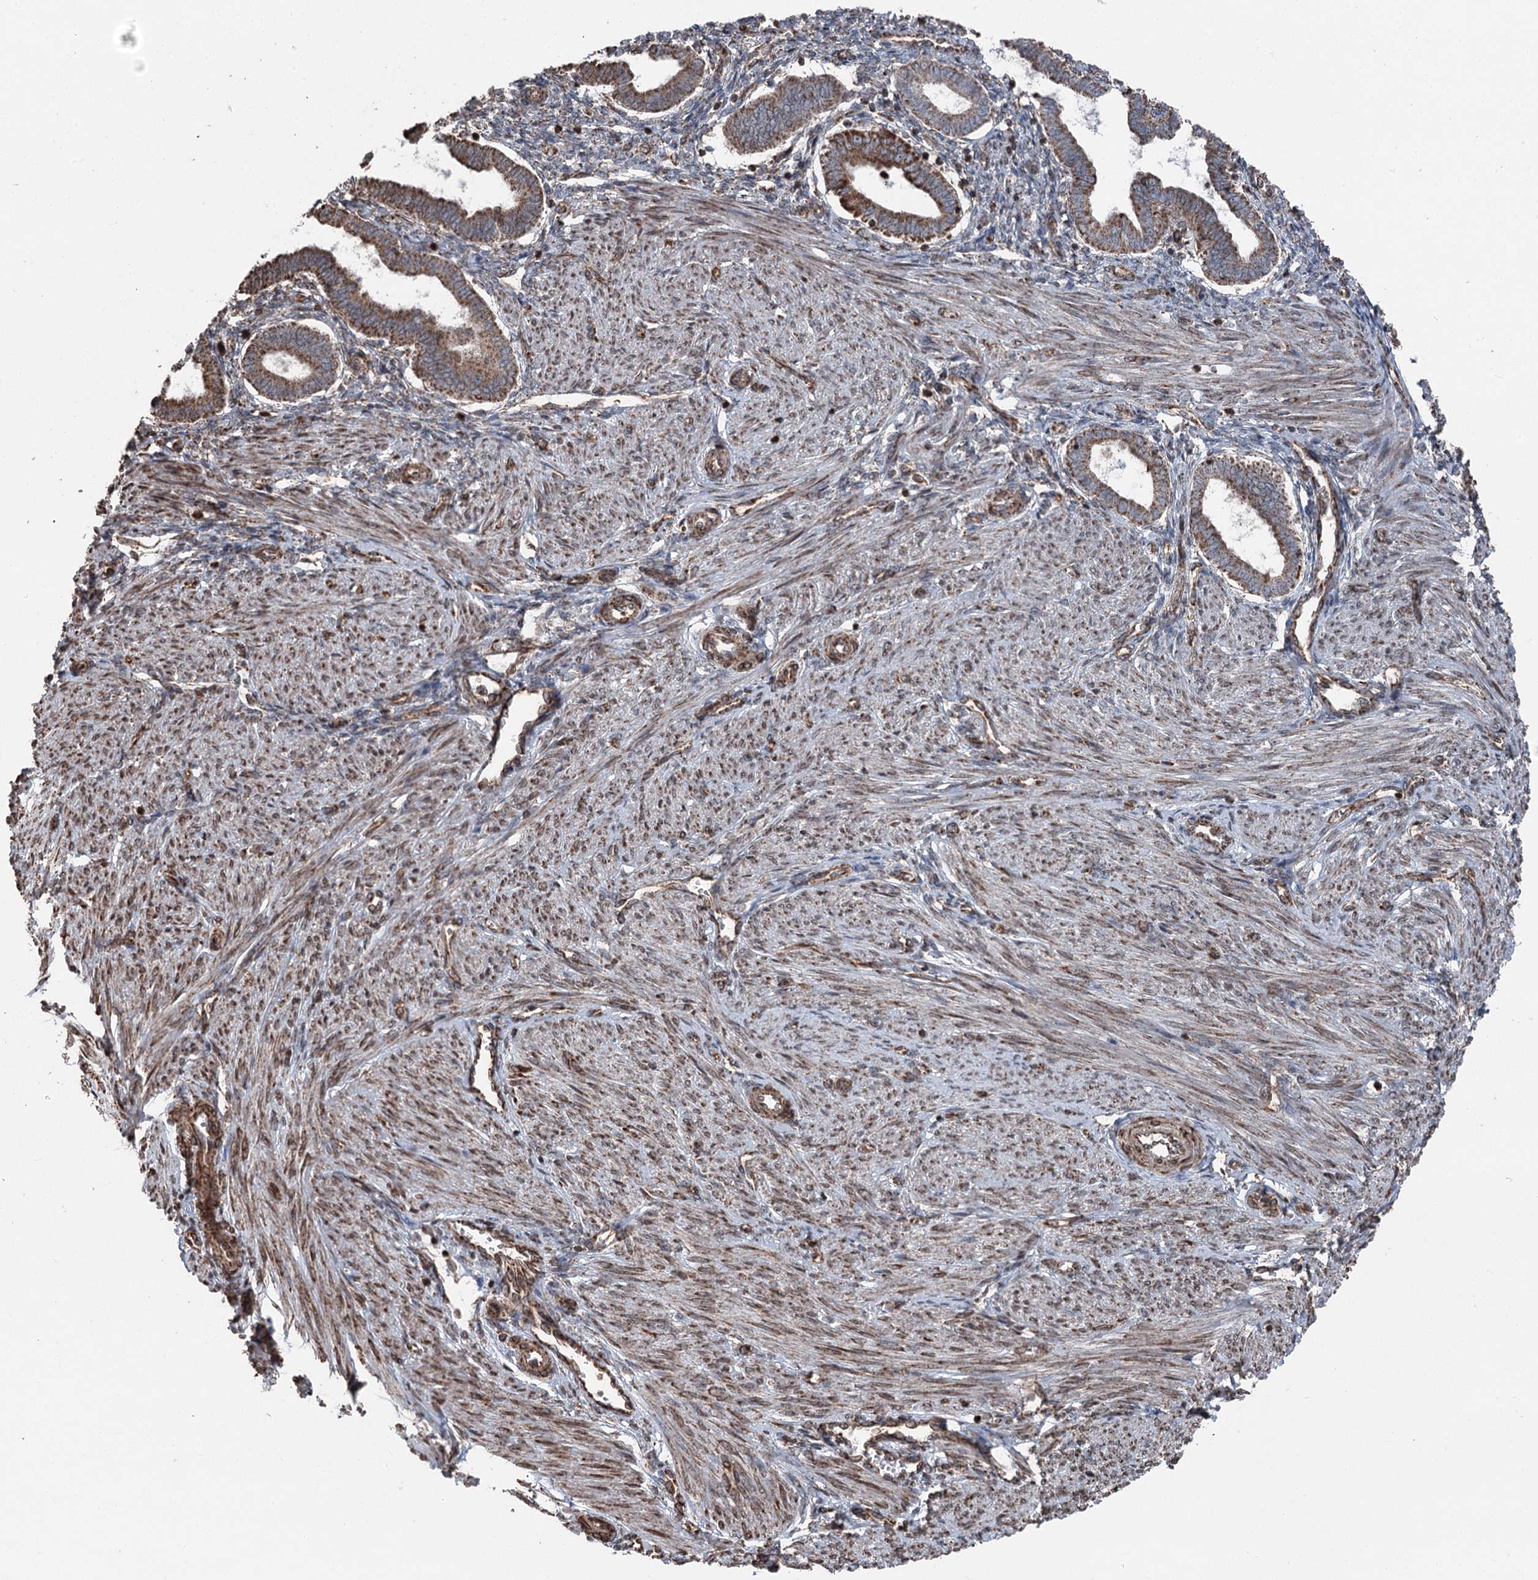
{"staining": {"intensity": "moderate", "quantity": ">75%", "location": "cytoplasmic/membranous"}, "tissue": "endometrium", "cell_type": "Cells in endometrial stroma", "image_type": "normal", "snomed": [{"axis": "morphology", "description": "Normal tissue, NOS"}, {"axis": "topography", "description": "Endometrium"}], "caption": "DAB immunohistochemical staining of normal endometrium exhibits moderate cytoplasmic/membranous protein staining in about >75% of cells in endometrial stroma.", "gene": "STEEP1", "patient": {"sex": "female", "age": 24}}